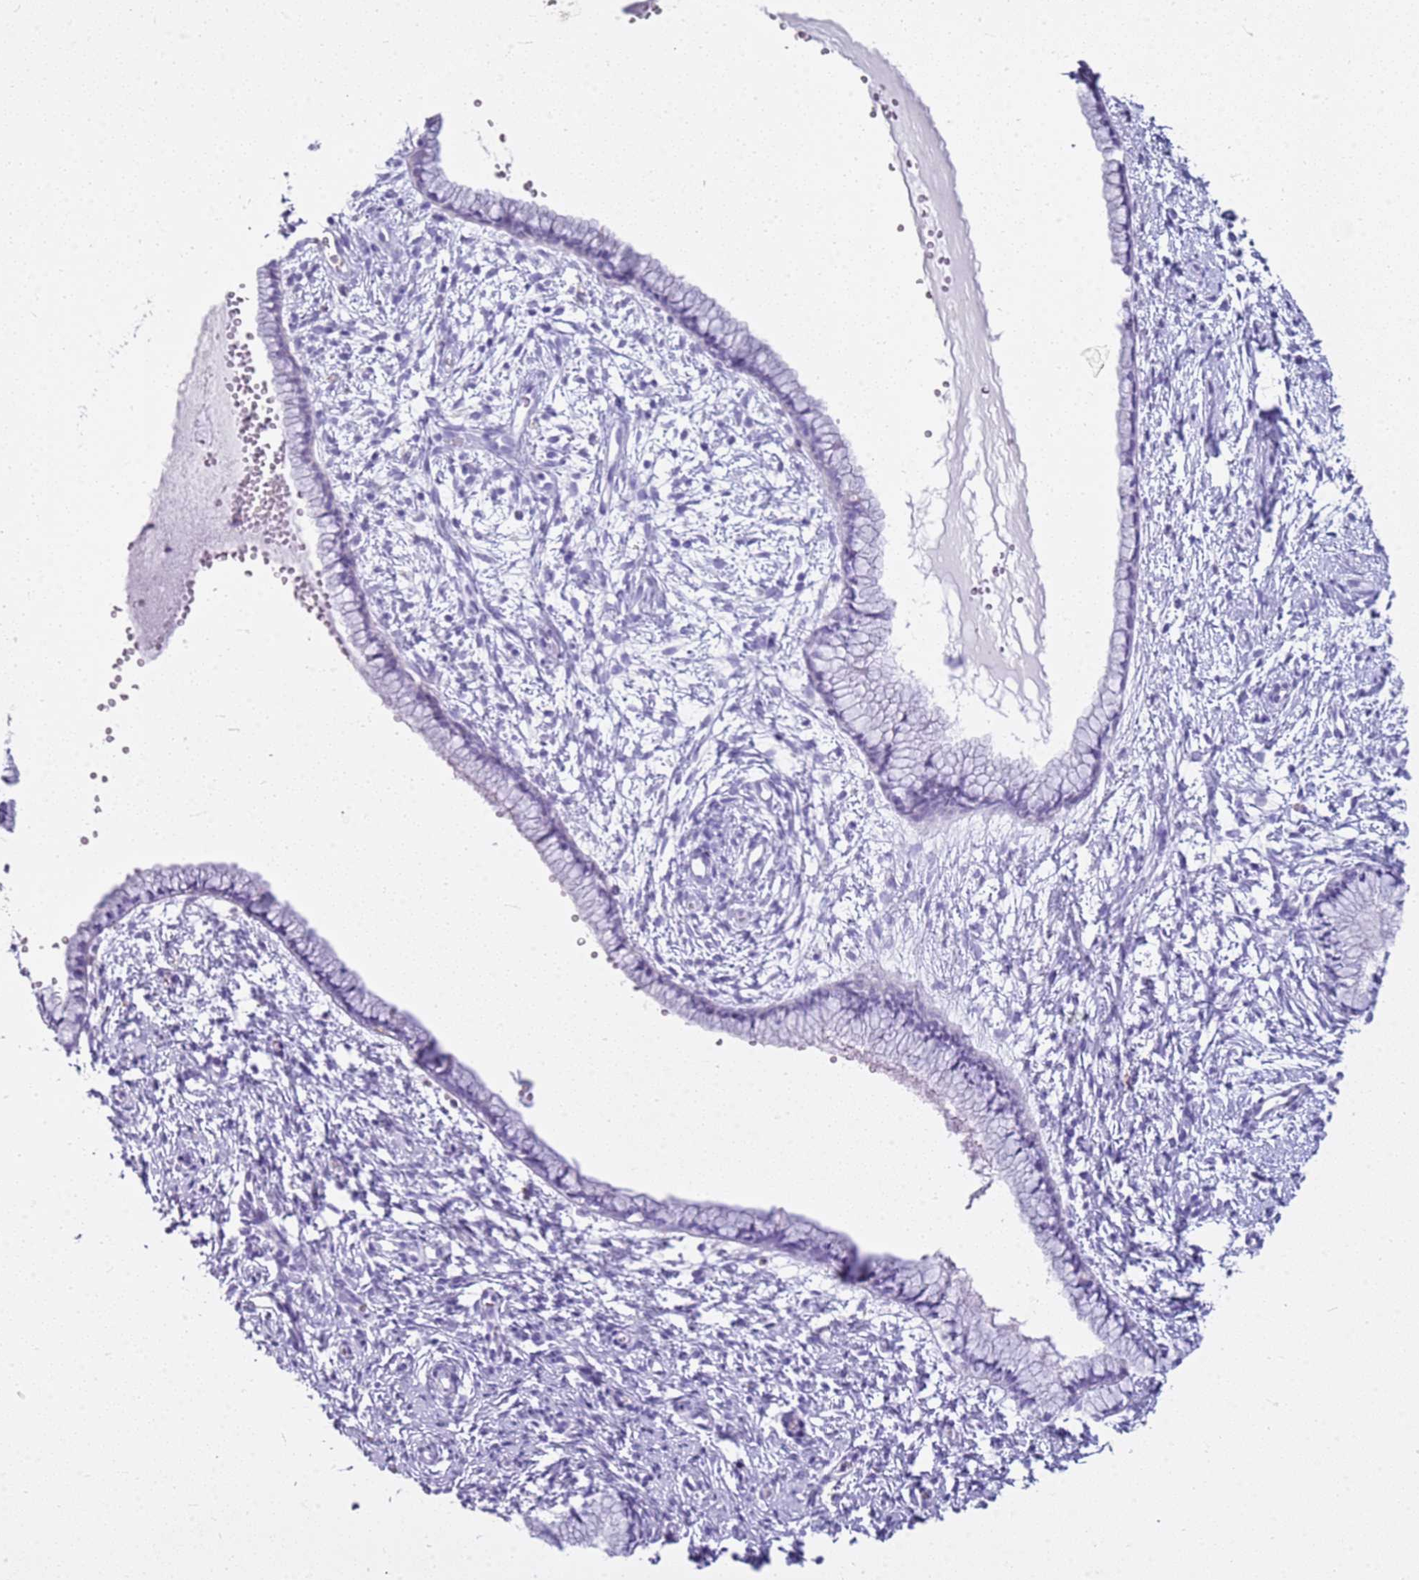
{"staining": {"intensity": "negative", "quantity": "none", "location": "none"}, "tissue": "cervix", "cell_type": "Glandular cells", "image_type": "normal", "snomed": [{"axis": "morphology", "description": "Normal tissue, NOS"}, {"axis": "topography", "description": "Cervix"}], "caption": "Cervix stained for a protein using immunohistochemistry shows no staining glandular cells.", "gene": "CSTA", "patient": {"sex": "female", "age": 57}}